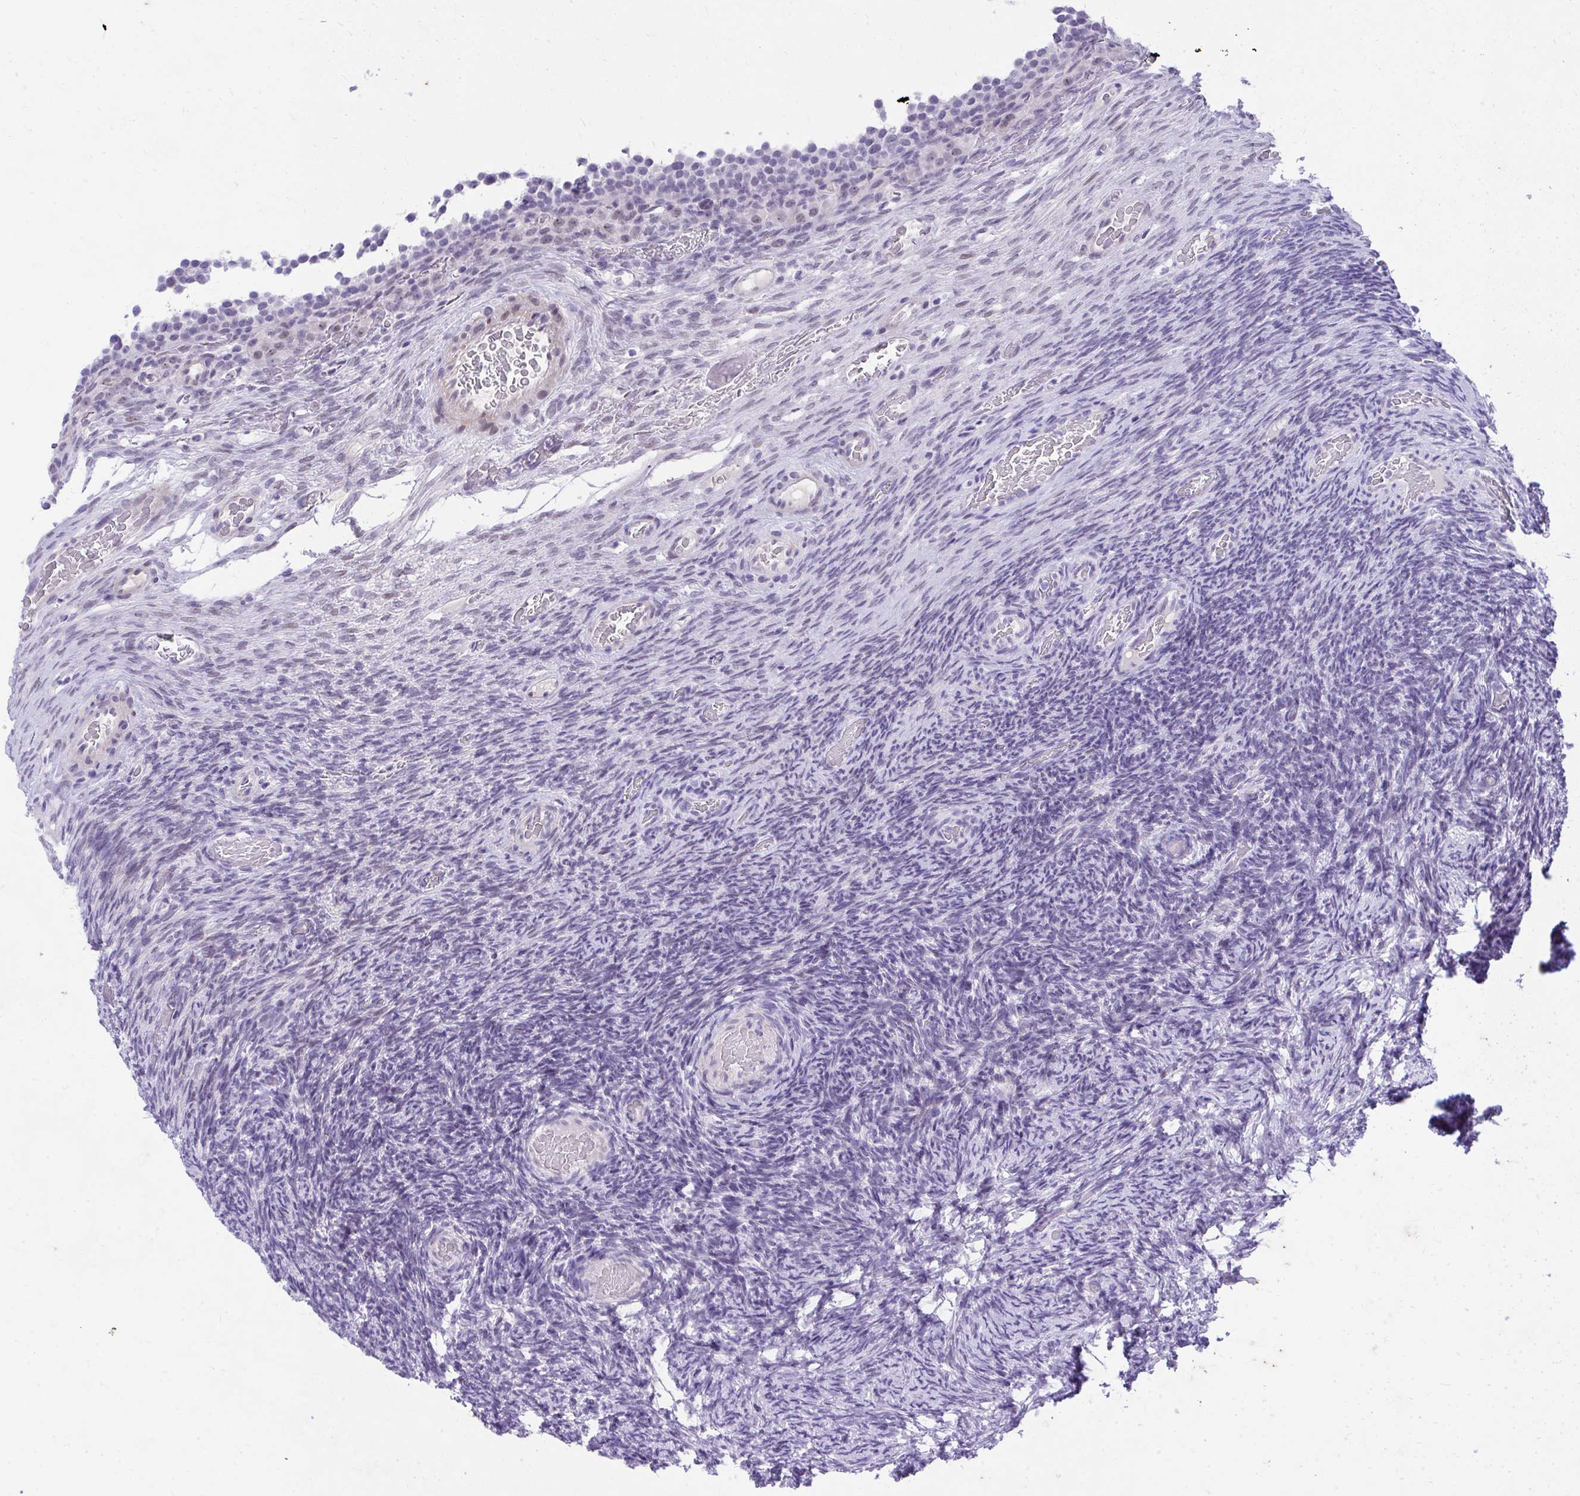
{"staining": {"intensity": "negative", "quantity": "none", "location": "none"}, "tissue": "ovary", "cell_type": "Follicle cells", "image_type": "normal", "snomed": [{"axis": "morphology", "description": "Normal tissue, NOS"}, {"axis": "topography", "description": "Ovary"}], "caption": "Follicle cells are negative for protein expression in normal human ovary. (DAB IHC with hematoxylin counter stain).", "gene": "KLK1", "patient": {"sex": "female", "age": 34}}